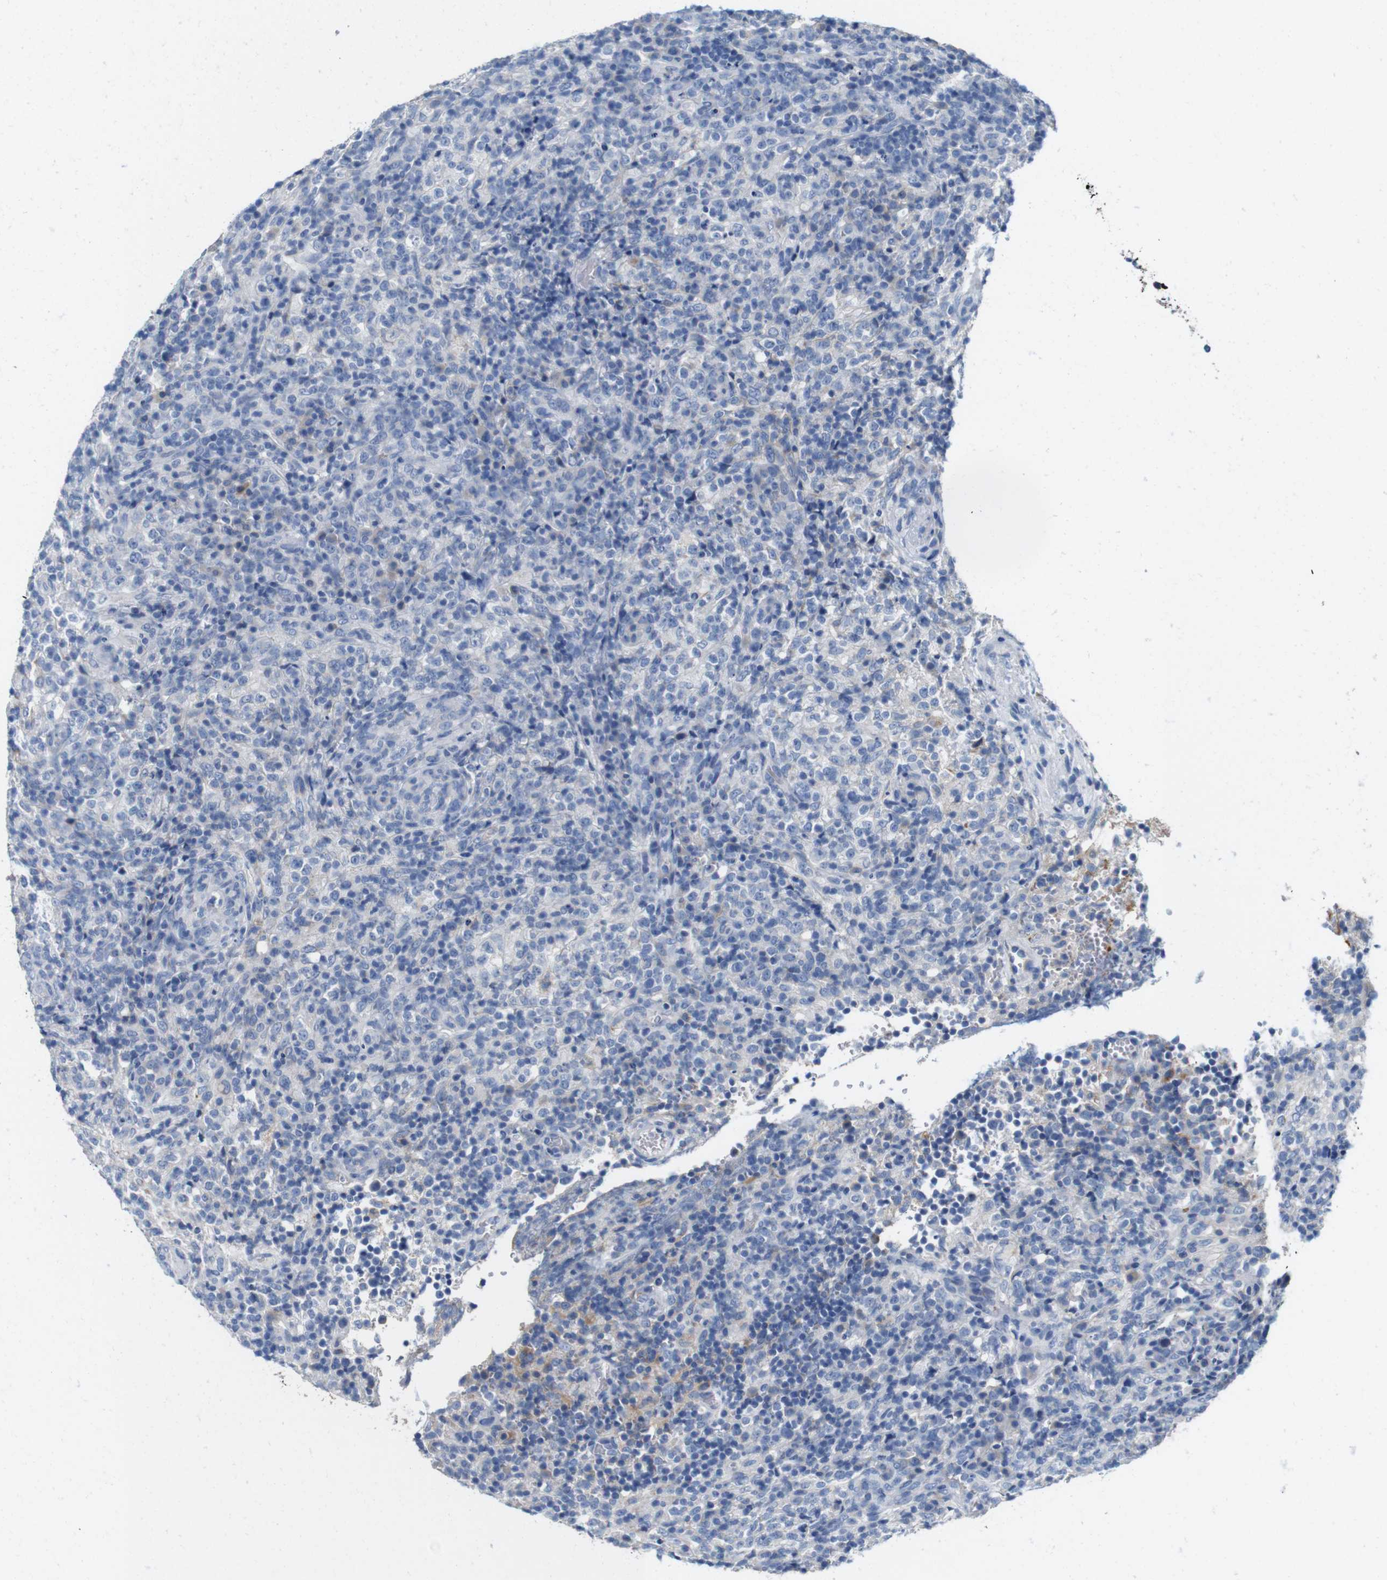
{"staining": {"intensity": "negative", "quantity": "none", "location": "none"}, "tissue": "lymphoma", "cell_type": "Tumor cells", "image_type": "cancer", "snomed": [{"axis": "morphology", "description": "Malignant lymphoma, non-Hodgkin's type, High grade"}, {"axis": "topography", "description": "Lymph node"}], "caption": "Photomicrograph shows no significant protein staining in tumor cells of malignant lymphoma, non-Hodgkin's type (high-grade). (Stains: DAB (3,3'-diaminobenzidine) IHC with hematoxylin counter stain, Microscopy: brightfield microscopy at high magnification).", "gene": "IGSF8", "patient": {"sex": "female", "age": 76}}